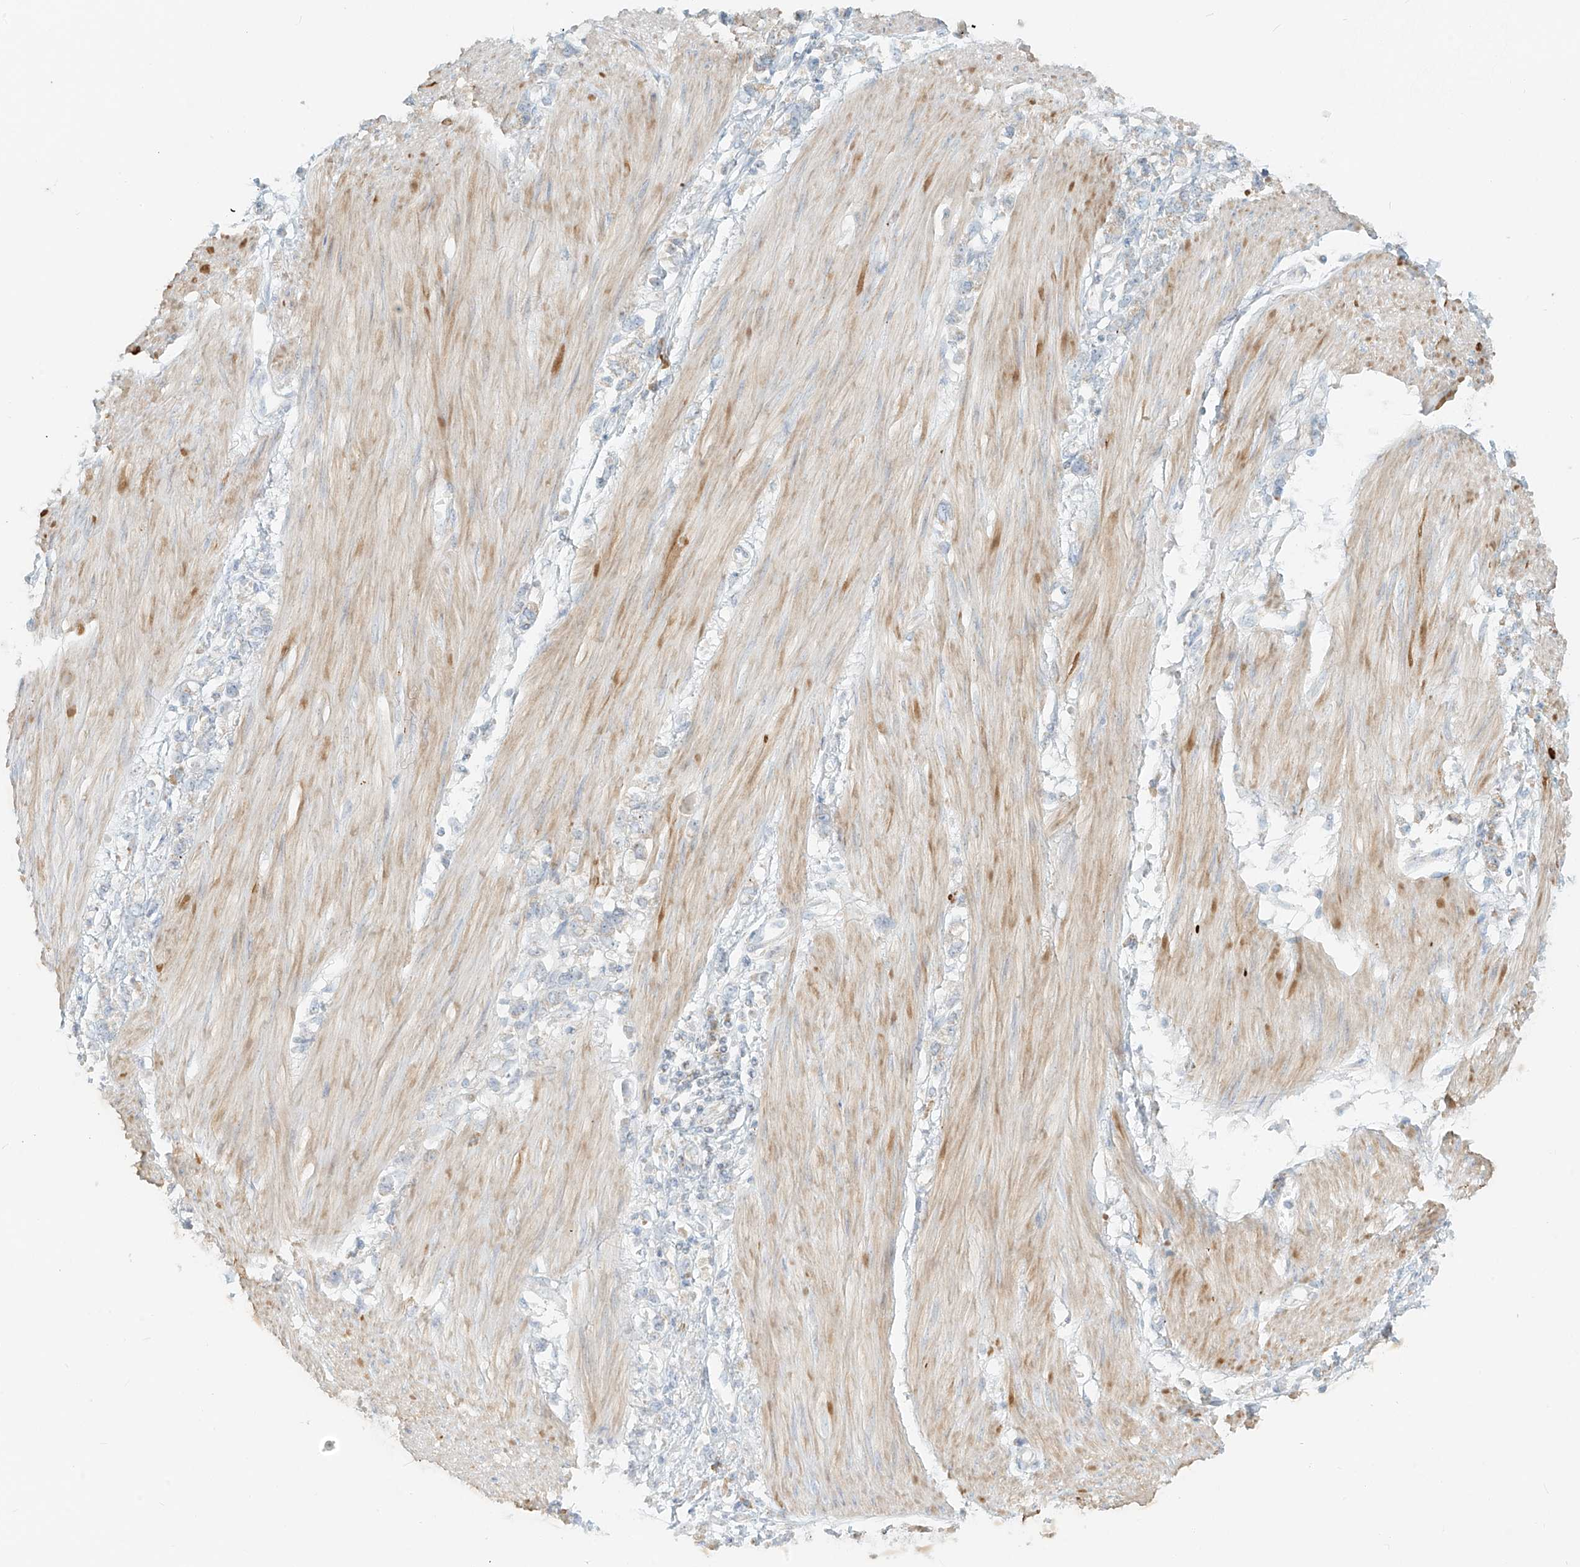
{"staining": {"intensity": "negative", "quantity": "none", "location": "none"}, "tissue": "stomach cancer", "cell_type": "Tumor cells", "image_type": "cancer", "snomed": [{"axis": "morphology", "description": "Adenocarcinoma, NOS"}, {"axis": "topography", "description": "Stomach"}], "caption": "An IHC histopathology image of stomach adenocarcinoma is shown. There is no staining in tumor cells of stomach adenocarcinoma. (Brightfield microscopy of DAB (3,3'-diaminobenzidine) immunohistochemistry (IHC) at high magnification).", "gene": "UST", "patient": {"sex": "female", "age": 76}}